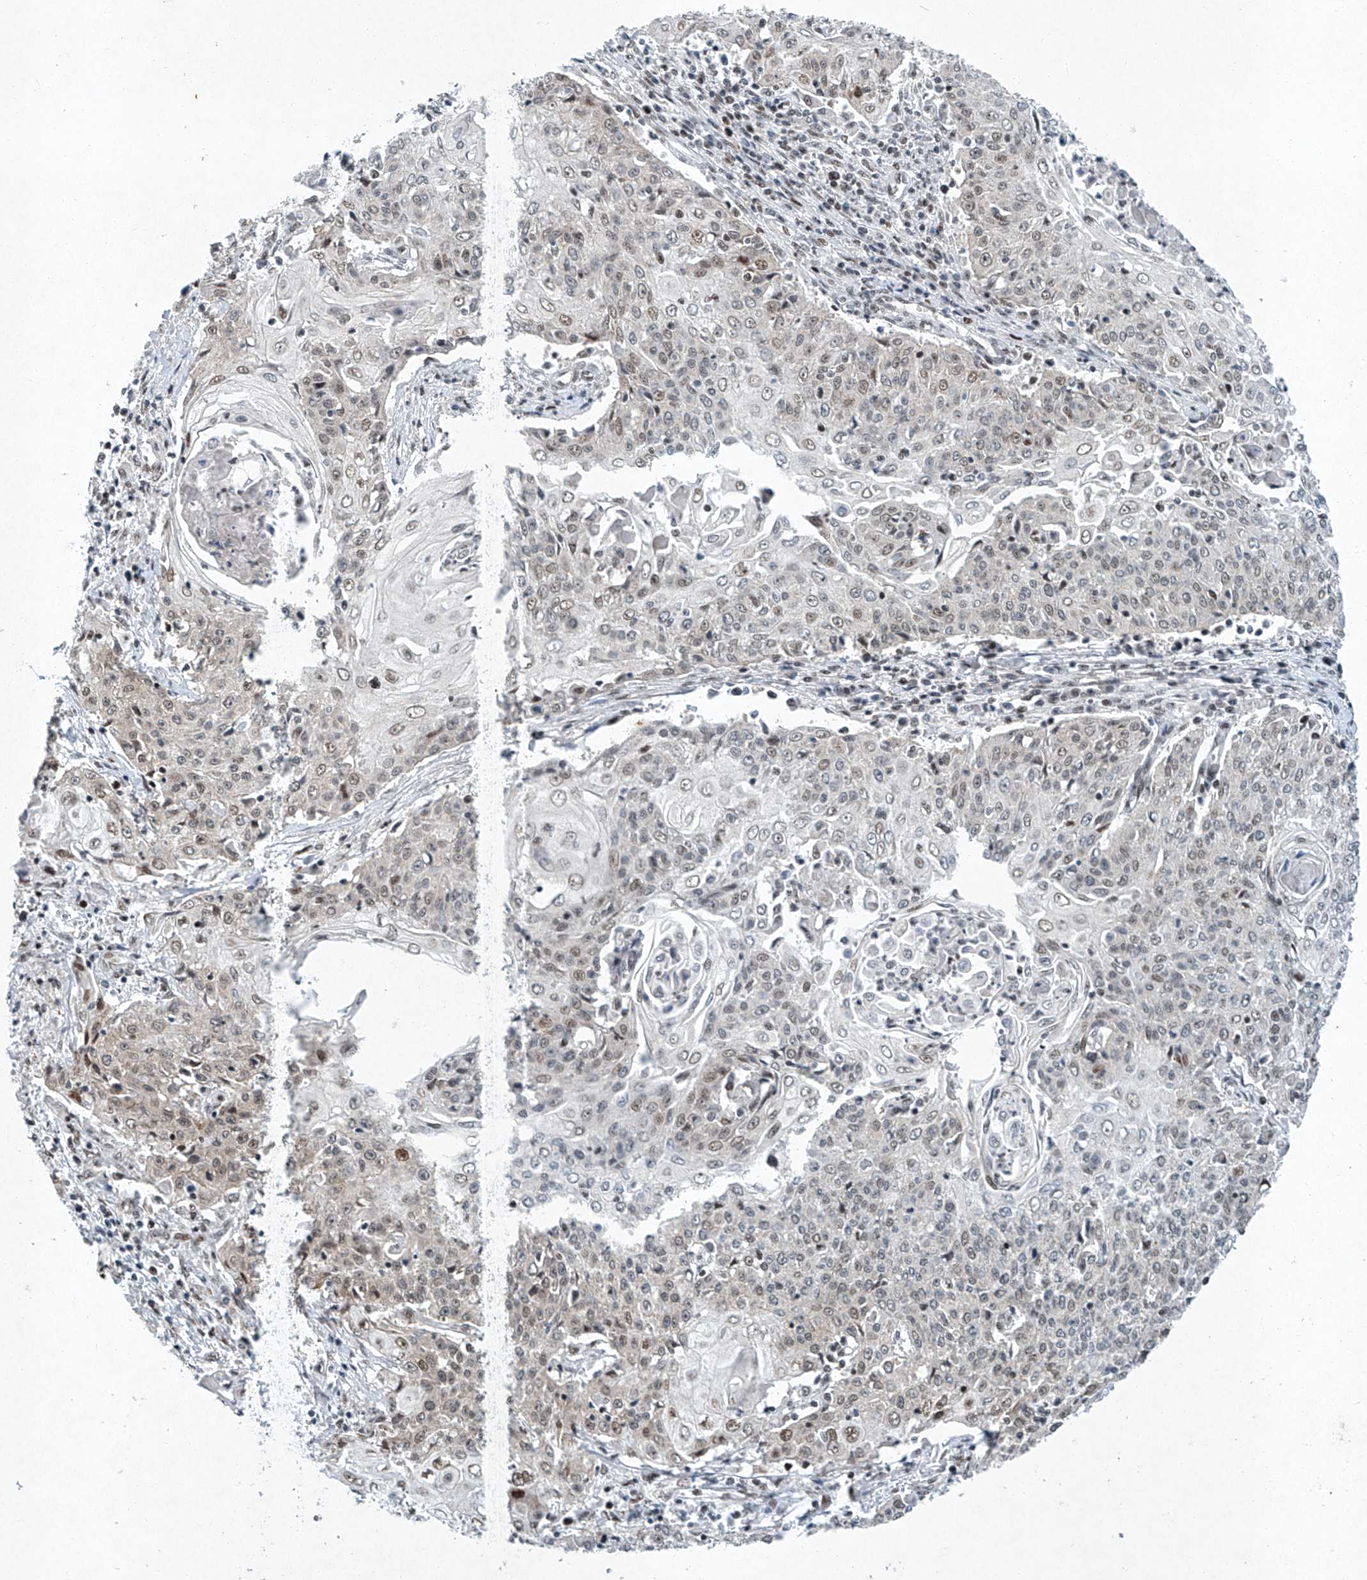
{"staining": {"intensity": "weak", "quantity": "25%-75%", "location": "nuclear"}, "tissue": "cervical cancer", "cell_type": "Tumor cells", "image_type": "cancer", "snomed": [{"axis": "morphology", "description": "Squamous cell carcinoma, NOS"}, {"axis": "topography", "description": "Cervix"}], "caption": "Cervical cancer stained for a protein exhibits weak nuclear positivity in tumor cells.", "gene": "TFDP1", "patient": {"sex": "female", "age": 48}}